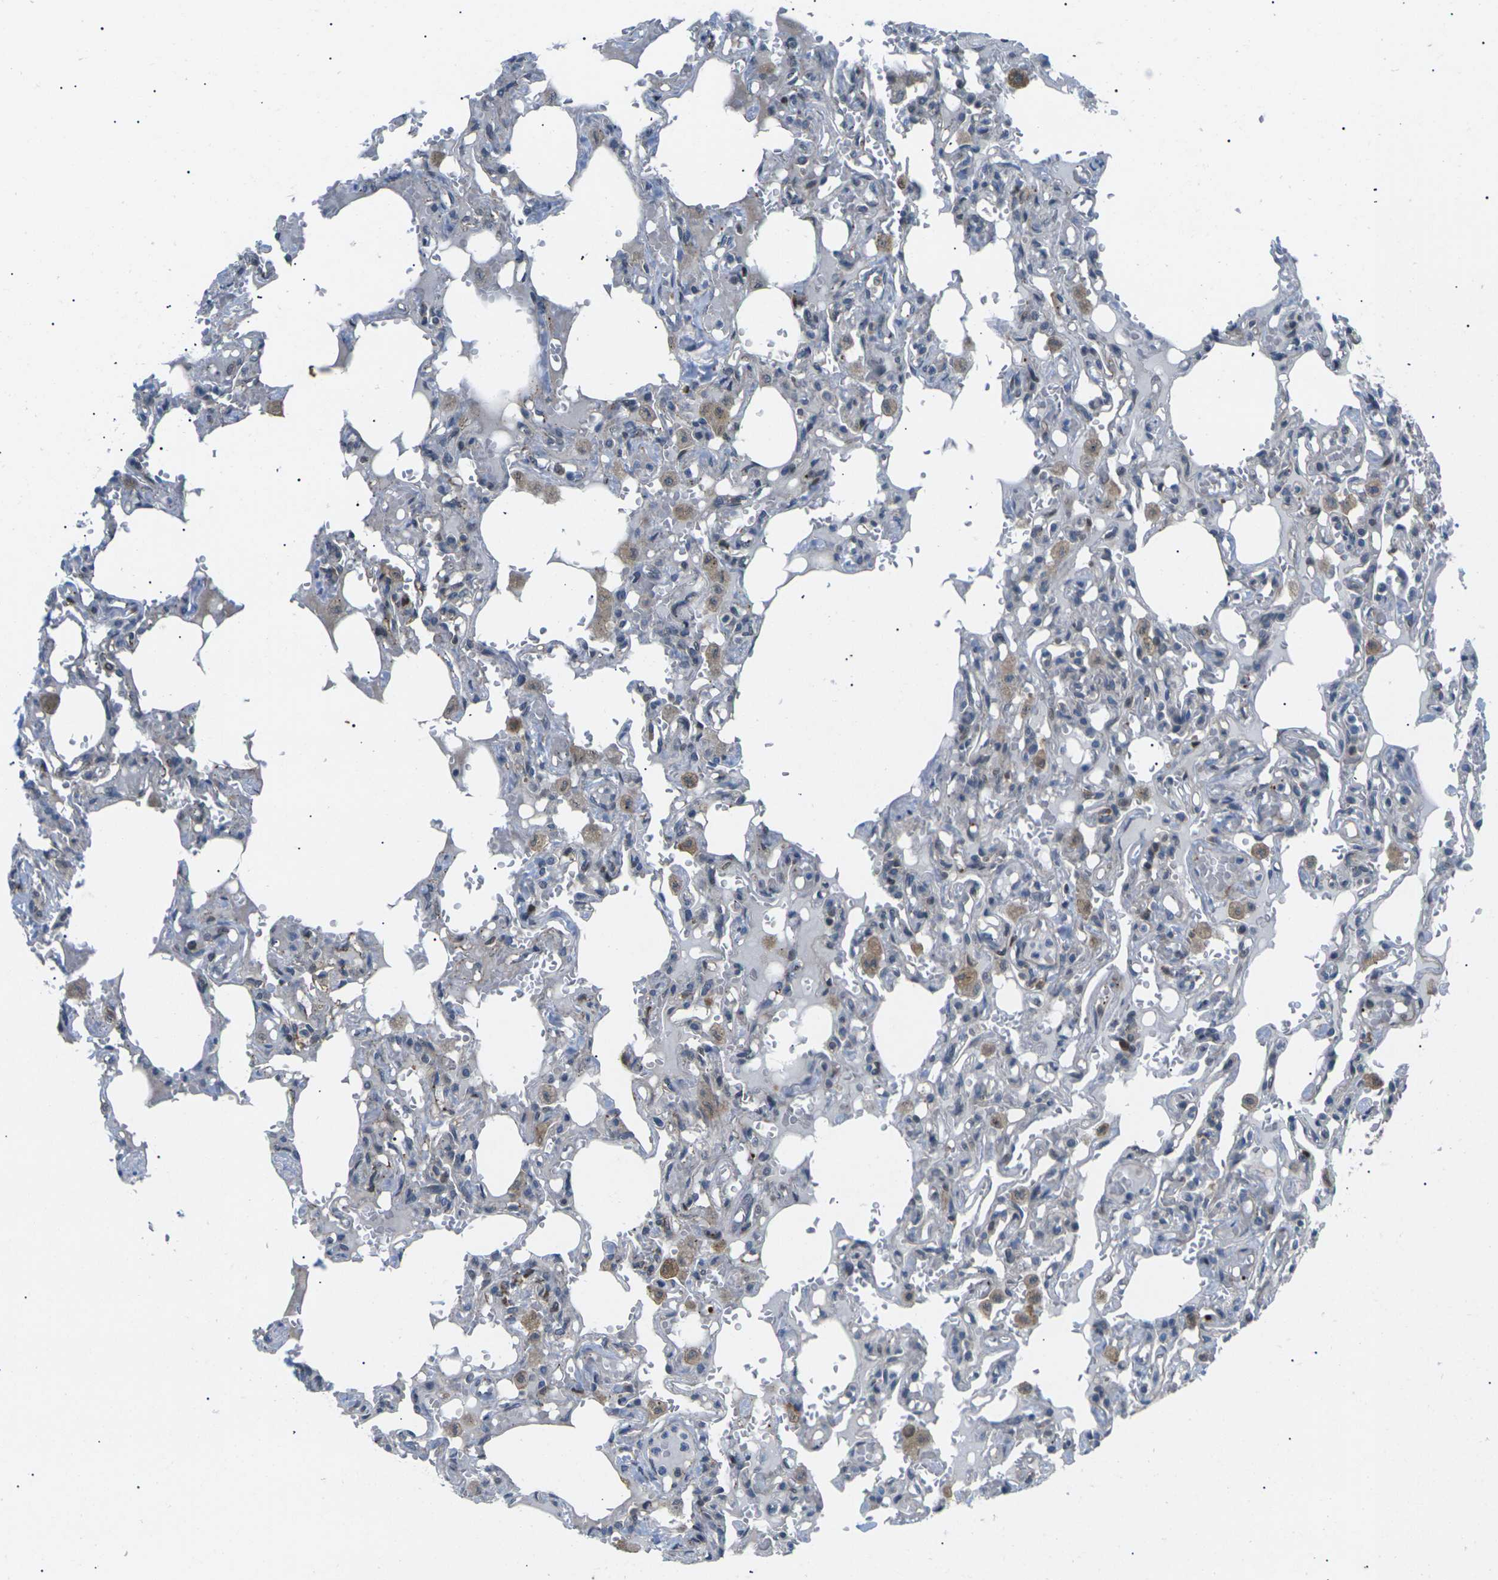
{"staining": {"intensity": "weak", "quantity": "<25%", "location": "cytoplasmic/membranous"}, "tissue": "lung", "cell_type": "Alveolar cells", "image_type": "normal", "snomed": [{"axis": "morphology", "description": "Normal tissue, NOS"}, {"axis": "topography", "description": "Lung"}], "caption": "Photomicrograph shows no protein positivity in alveolar cells of normal lung.", "gene": "RPS6KA3", "patient": {"sex": "male", "age": 21}}